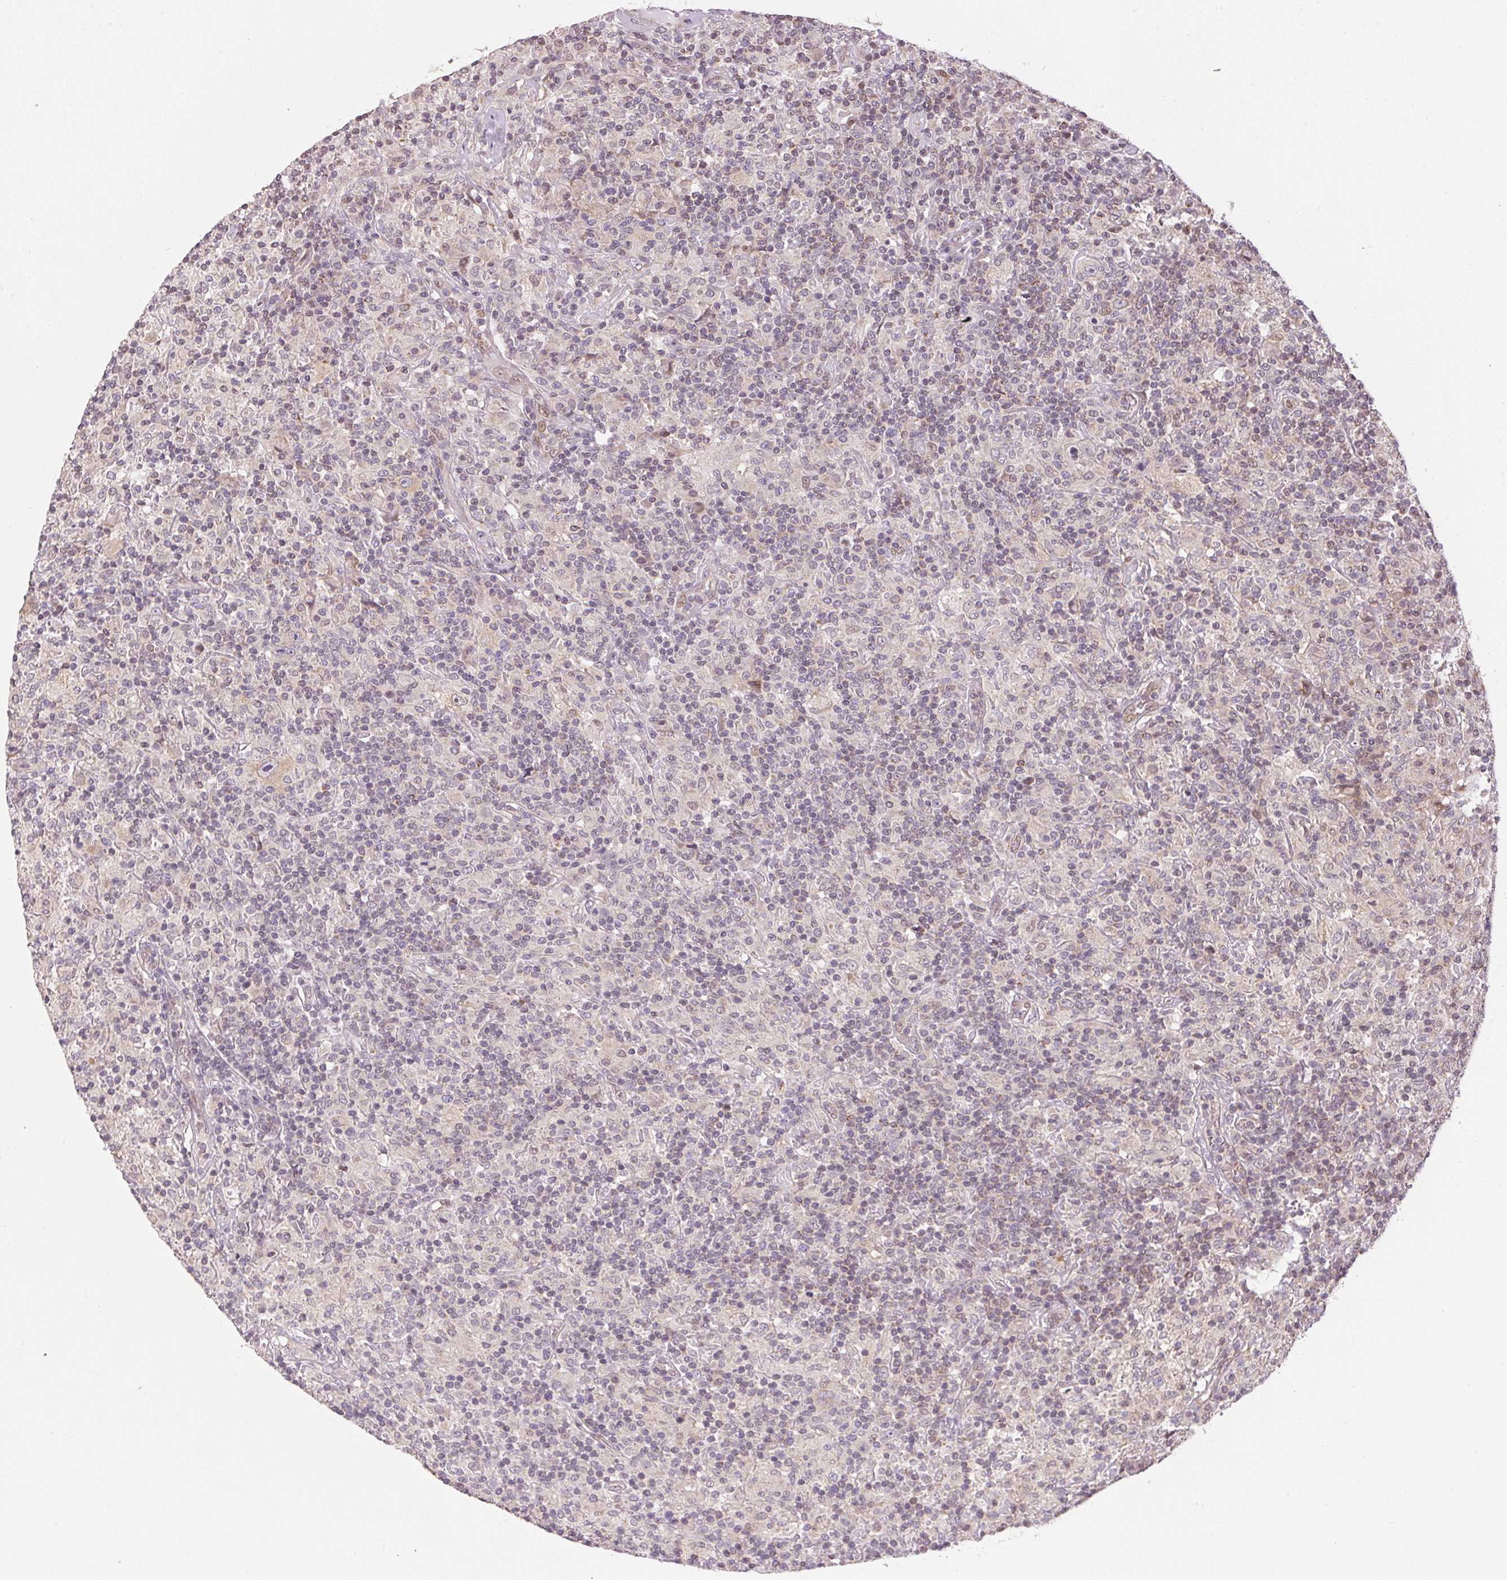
{"staining": {"intensity": "negative", "quantity": "none", "location": "none"}, "tissue": "lymphoma", "cell_type": "Tumor cells", "image_type": "cancer", "snomed": [{"axis": "morphology", "description": "Hodgkin's disease, NOS"}, {"axis": "topography", "description": "Lymph node"}], "caption": "Immunohistochemistry (IHC) image of neoplastic tissue: human lymphoma stained with DAB (3,3'-diaminobenzidine) exhibits no significant protein staining in tumor cells.", "gene": "SC5D", "patient": {"sex": "male", "age": 70}}